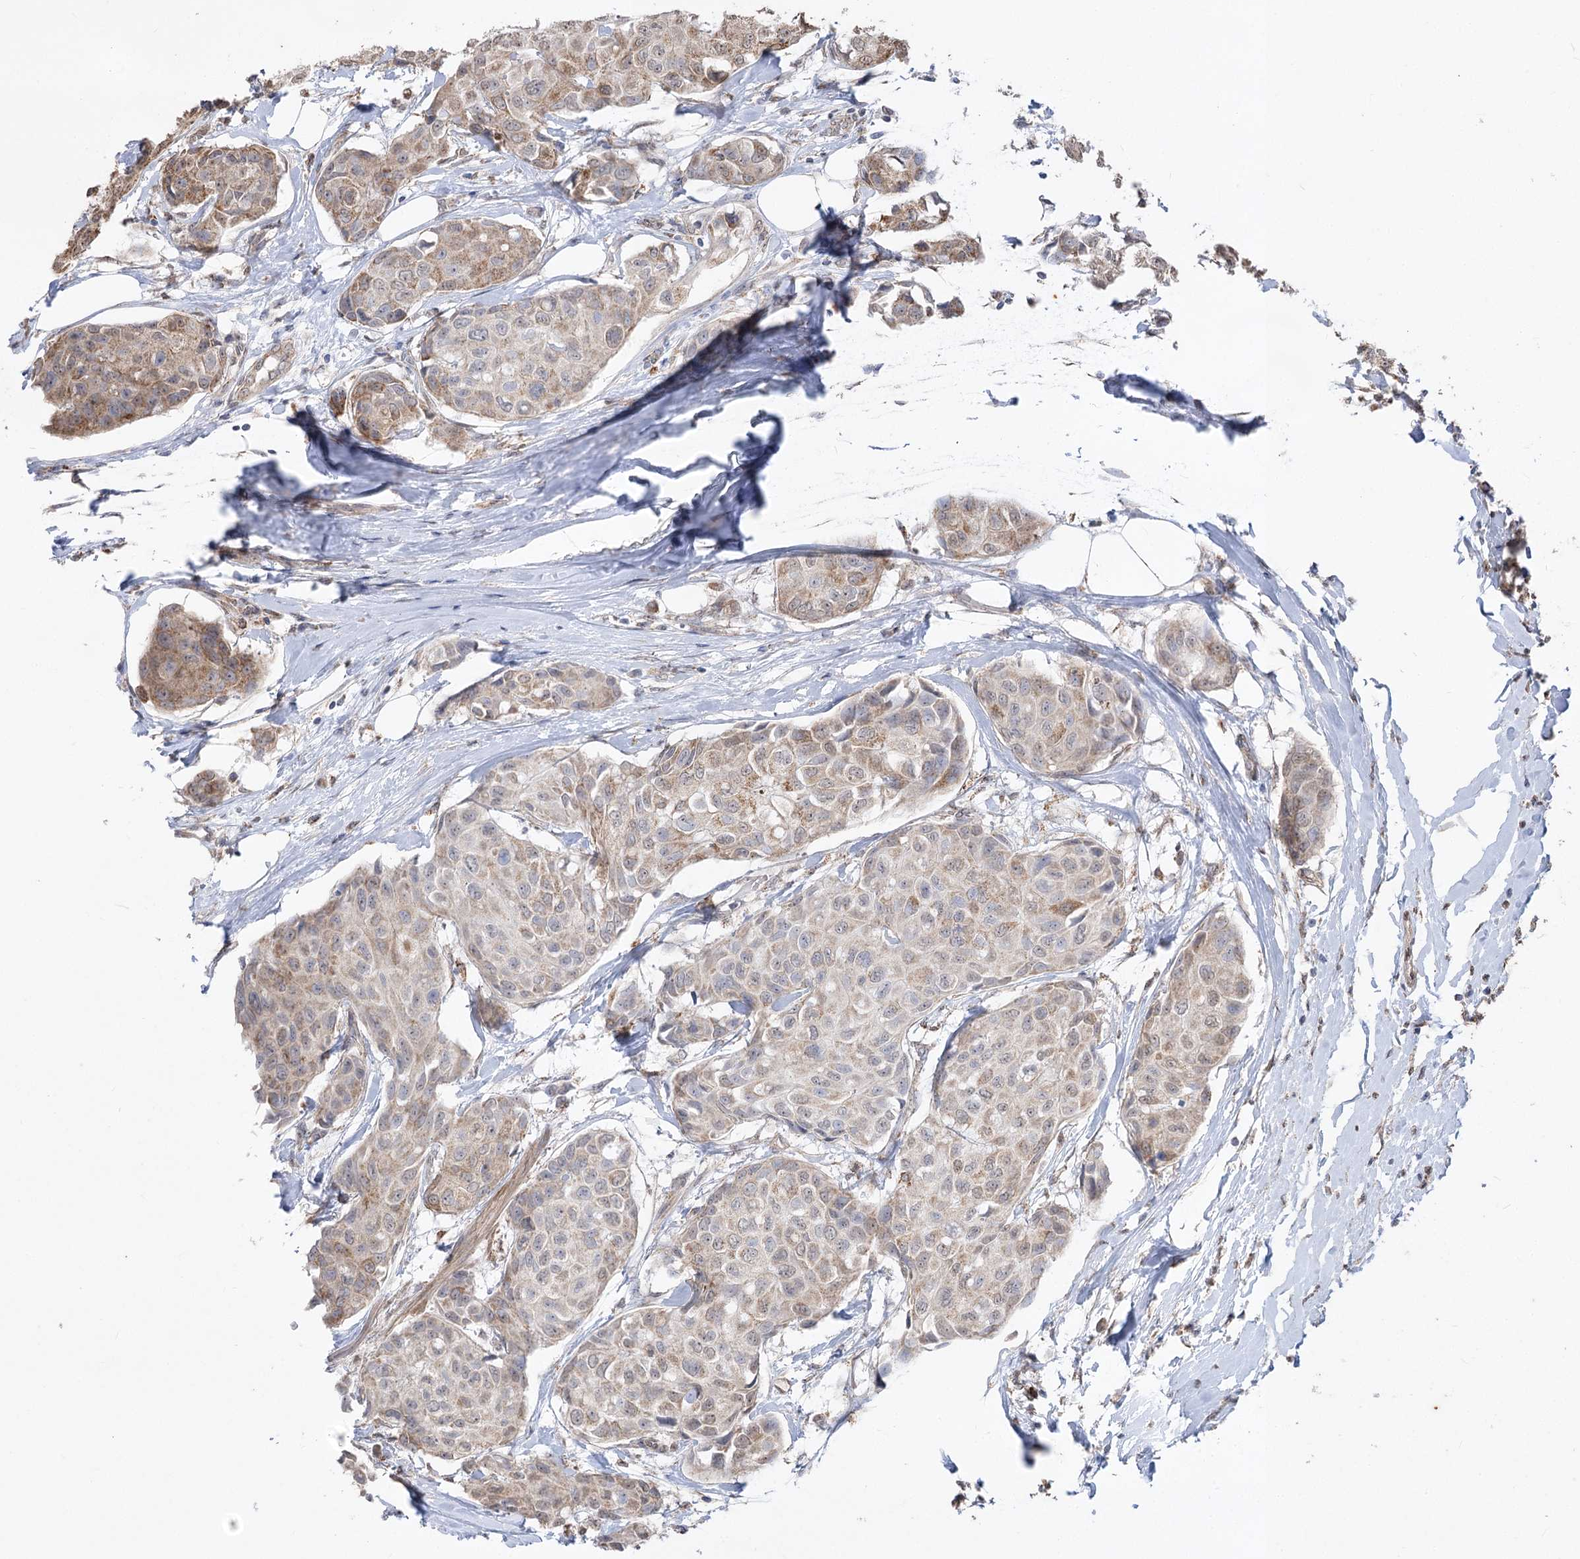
{"staining": {"intensity": "weak", "quantity": ">75%", "location": "cytoplasmic/membranous"}, "tissue": "breast cancer", "cell_type": "Tumor cells", "image_type": "cancer", "snomed": [{"axis": "morphology", "description": "Duct carcinoma"}, {"axis": "topography", "description": "Breast"}], "caption": "Immunohistochemical staining of human breast cancer (intraductal carcinoma) exhibits low levels of weak cytoplasmic/membranous protein positivity in about >75% of tumor cells.", "gene": "ZSCAN23", "patient": {"sex": "female", "age": 80}}